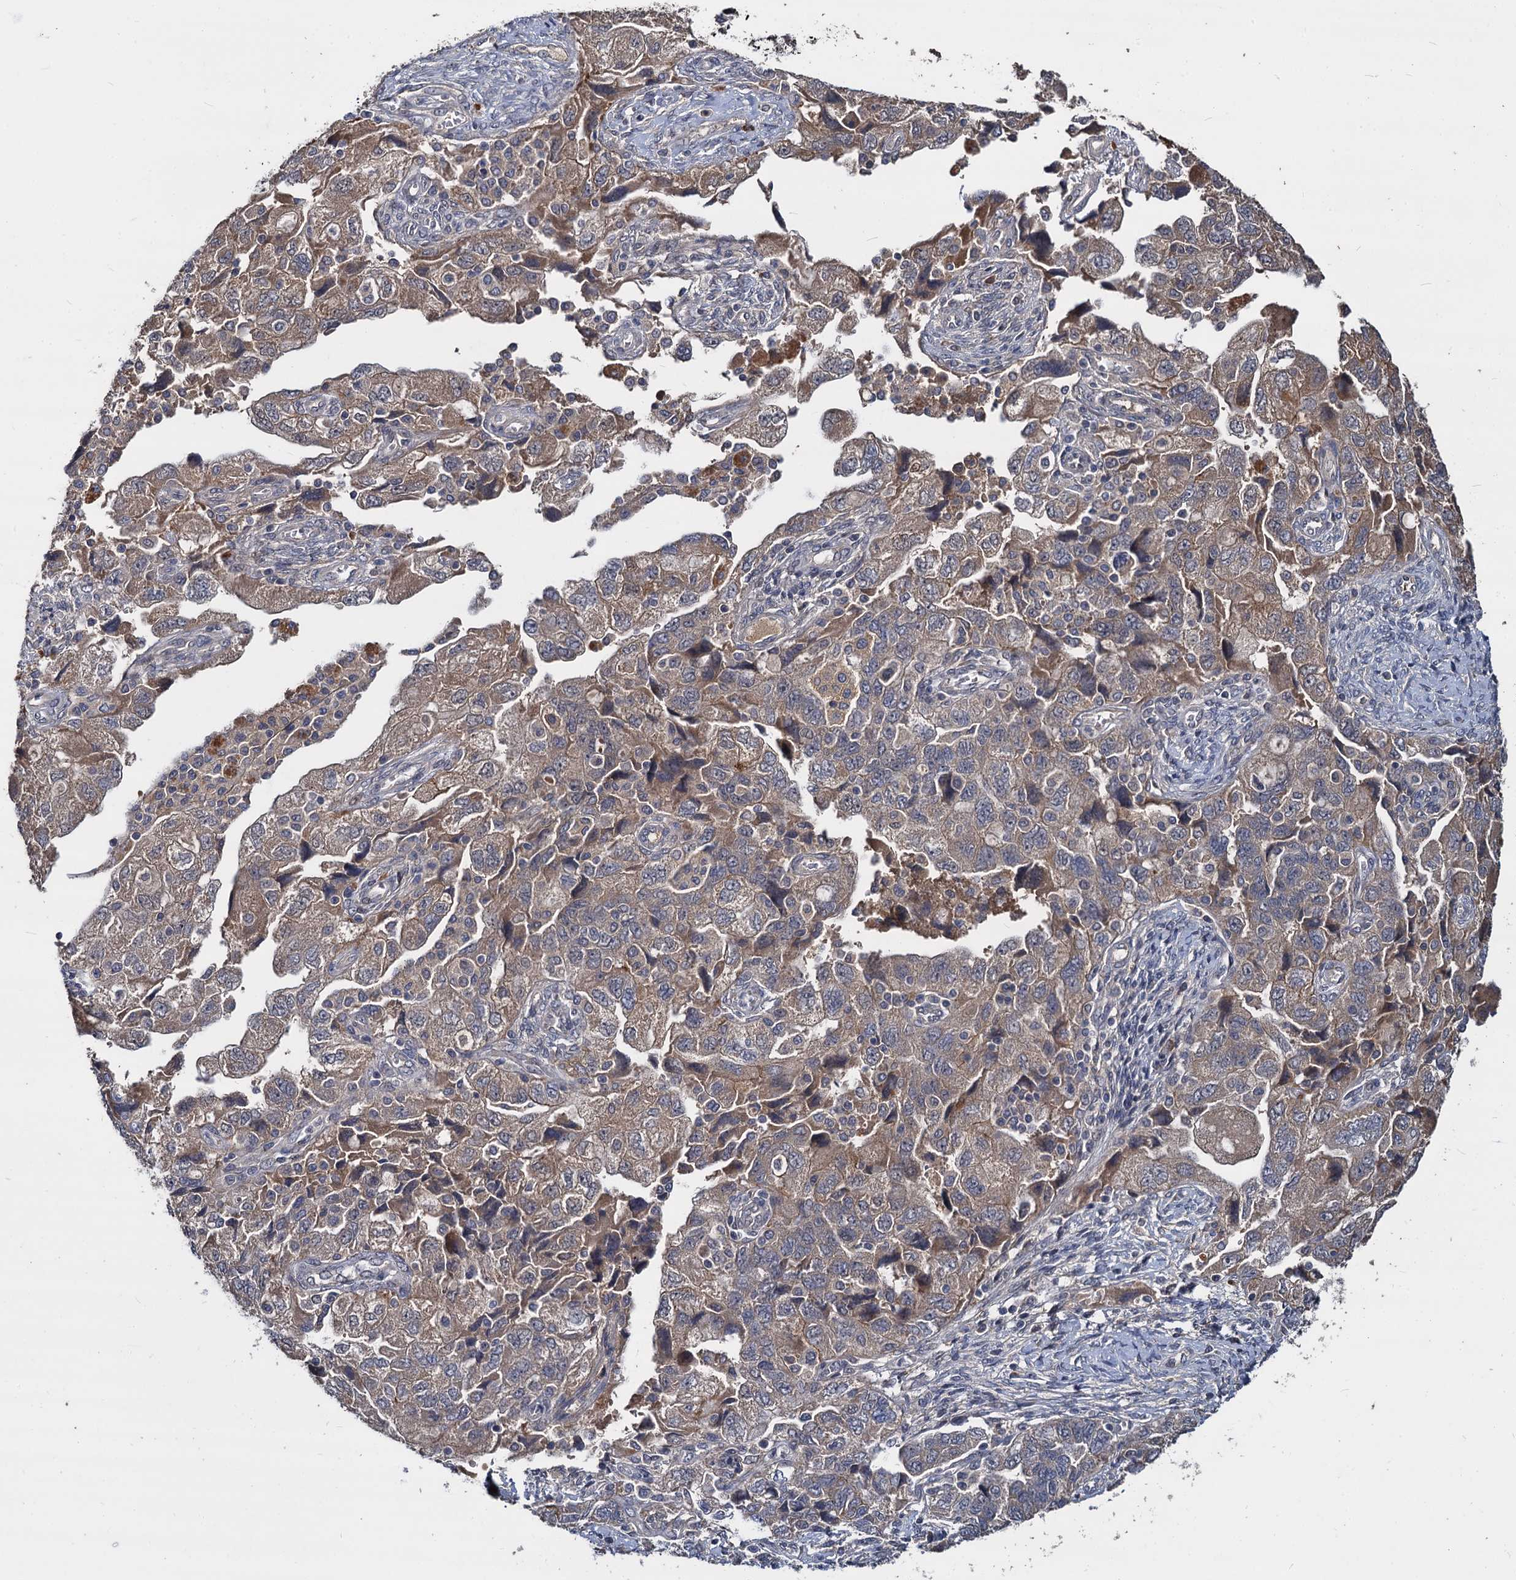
{"staining": {"intensity": "weak", "quantity": "25%-75%", "location": "cytoplasmic/membranous"}, "tissue": "ovarian cancer", "cell_type": "Tumor cells", "image_type": "cancer", "snomed": [{"axis": "morphology", "description": "Carcinoma, NOS"}, {"axis": "morphology", "description": "Cystadenocarcinoma, serous, NOS"}, {"axis": "topography", "description": "Ovary"}], "caption": "Tumor cells demonstrate weak cytoplasmic/membranous expression in approximately 25%-75% of cells in serous cystadenocarcinoma (ovarian).", "gene": "CCDC184", "patient": {"sex": "female", "age": 69}}